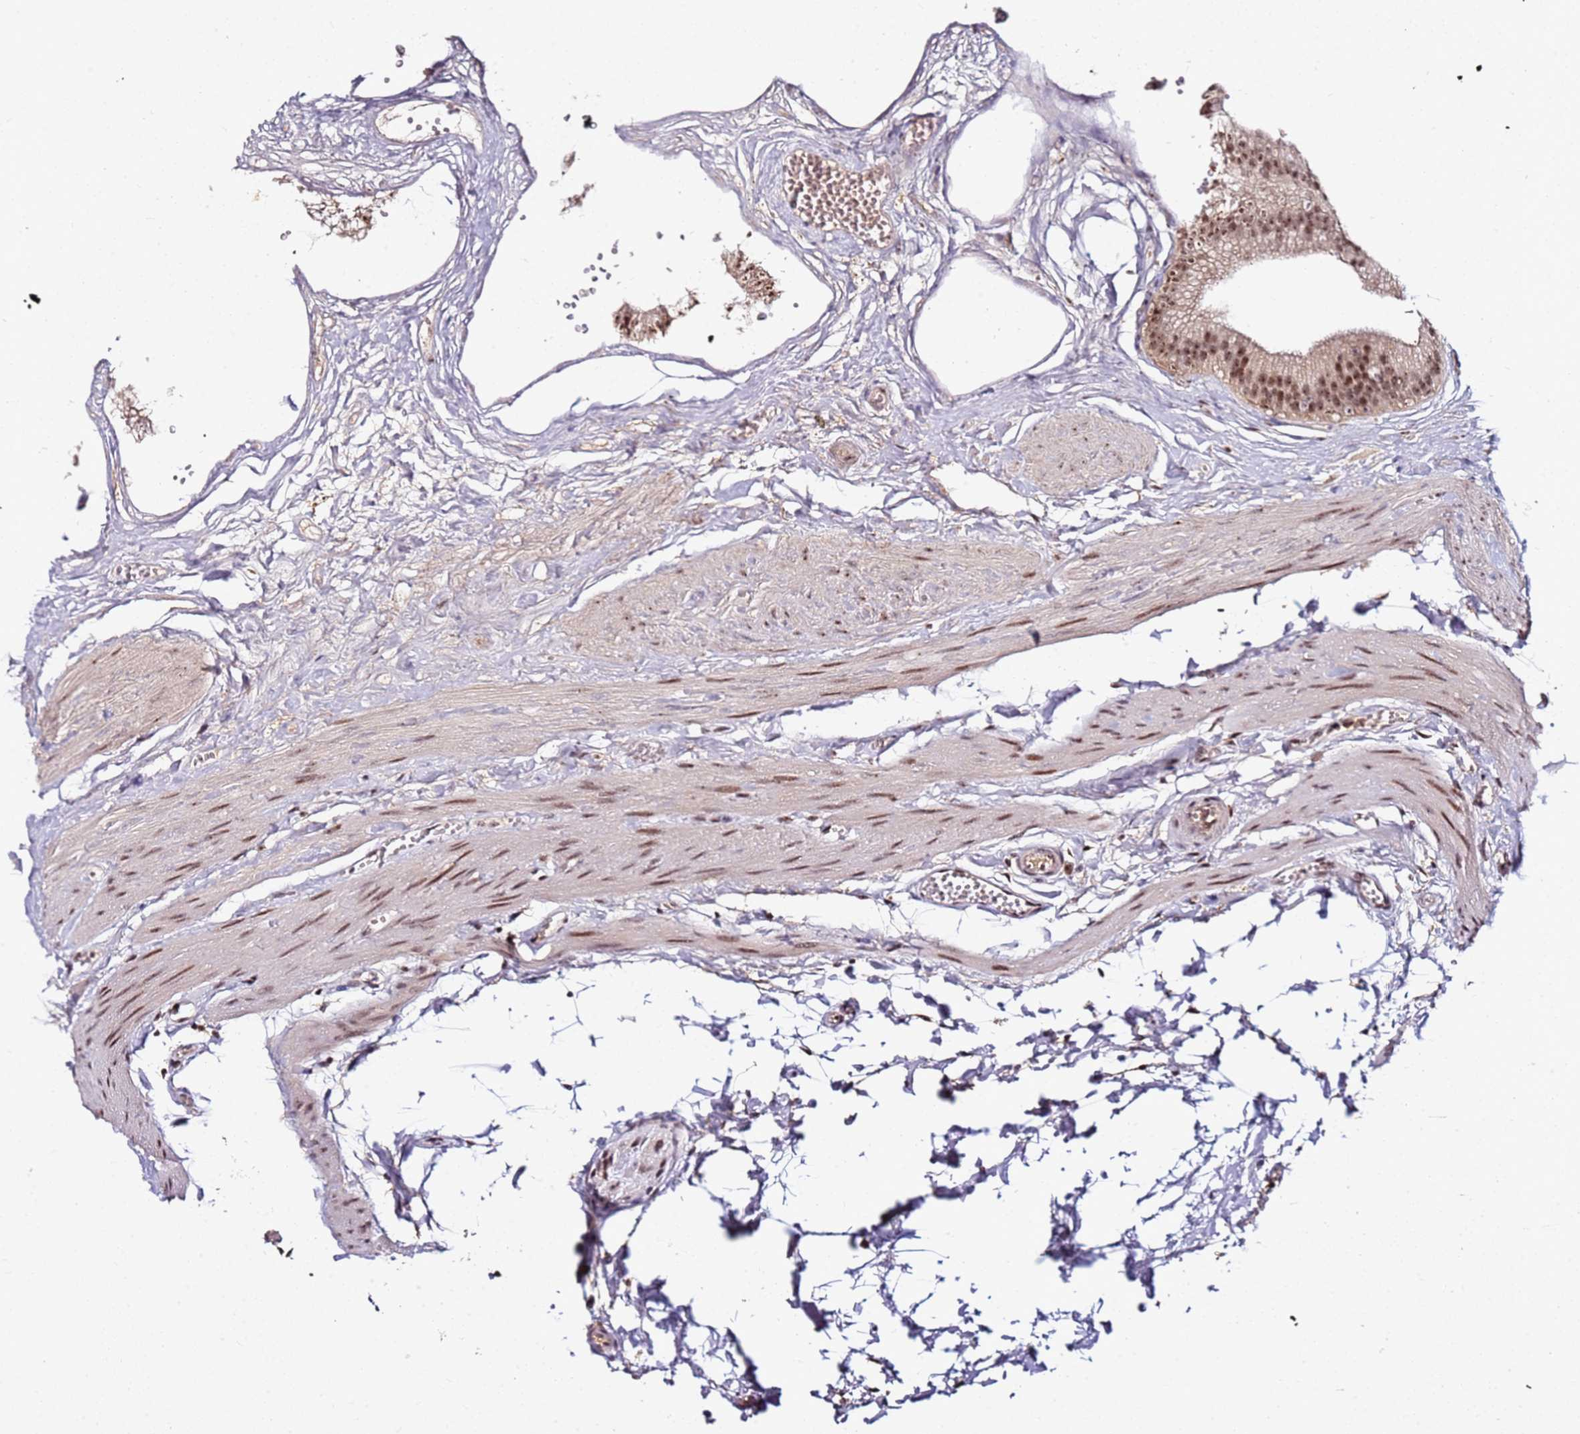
{"staining": {"intensity": "moderate", "quantity": ">75%", "location": "cytoplasmic/membranous,nuclear"}, "tissue": "gallbladder", "cell_type": "Glandular cells", "image_type": "normal", "snomed": [{"axis": "morphology", "description": "Normal tissue, NOS"}, {"axis": "topography", "description": "Gallbladder"}], "caption": "The immunohistochemical stain labels moderate cytoplasmic/membranous,nuclear expression in glandular cells of benign gallbladder. Nuclei are stained in blue.", "gene": "FCF1", "patient": {"sex": "female", "age": 54}}